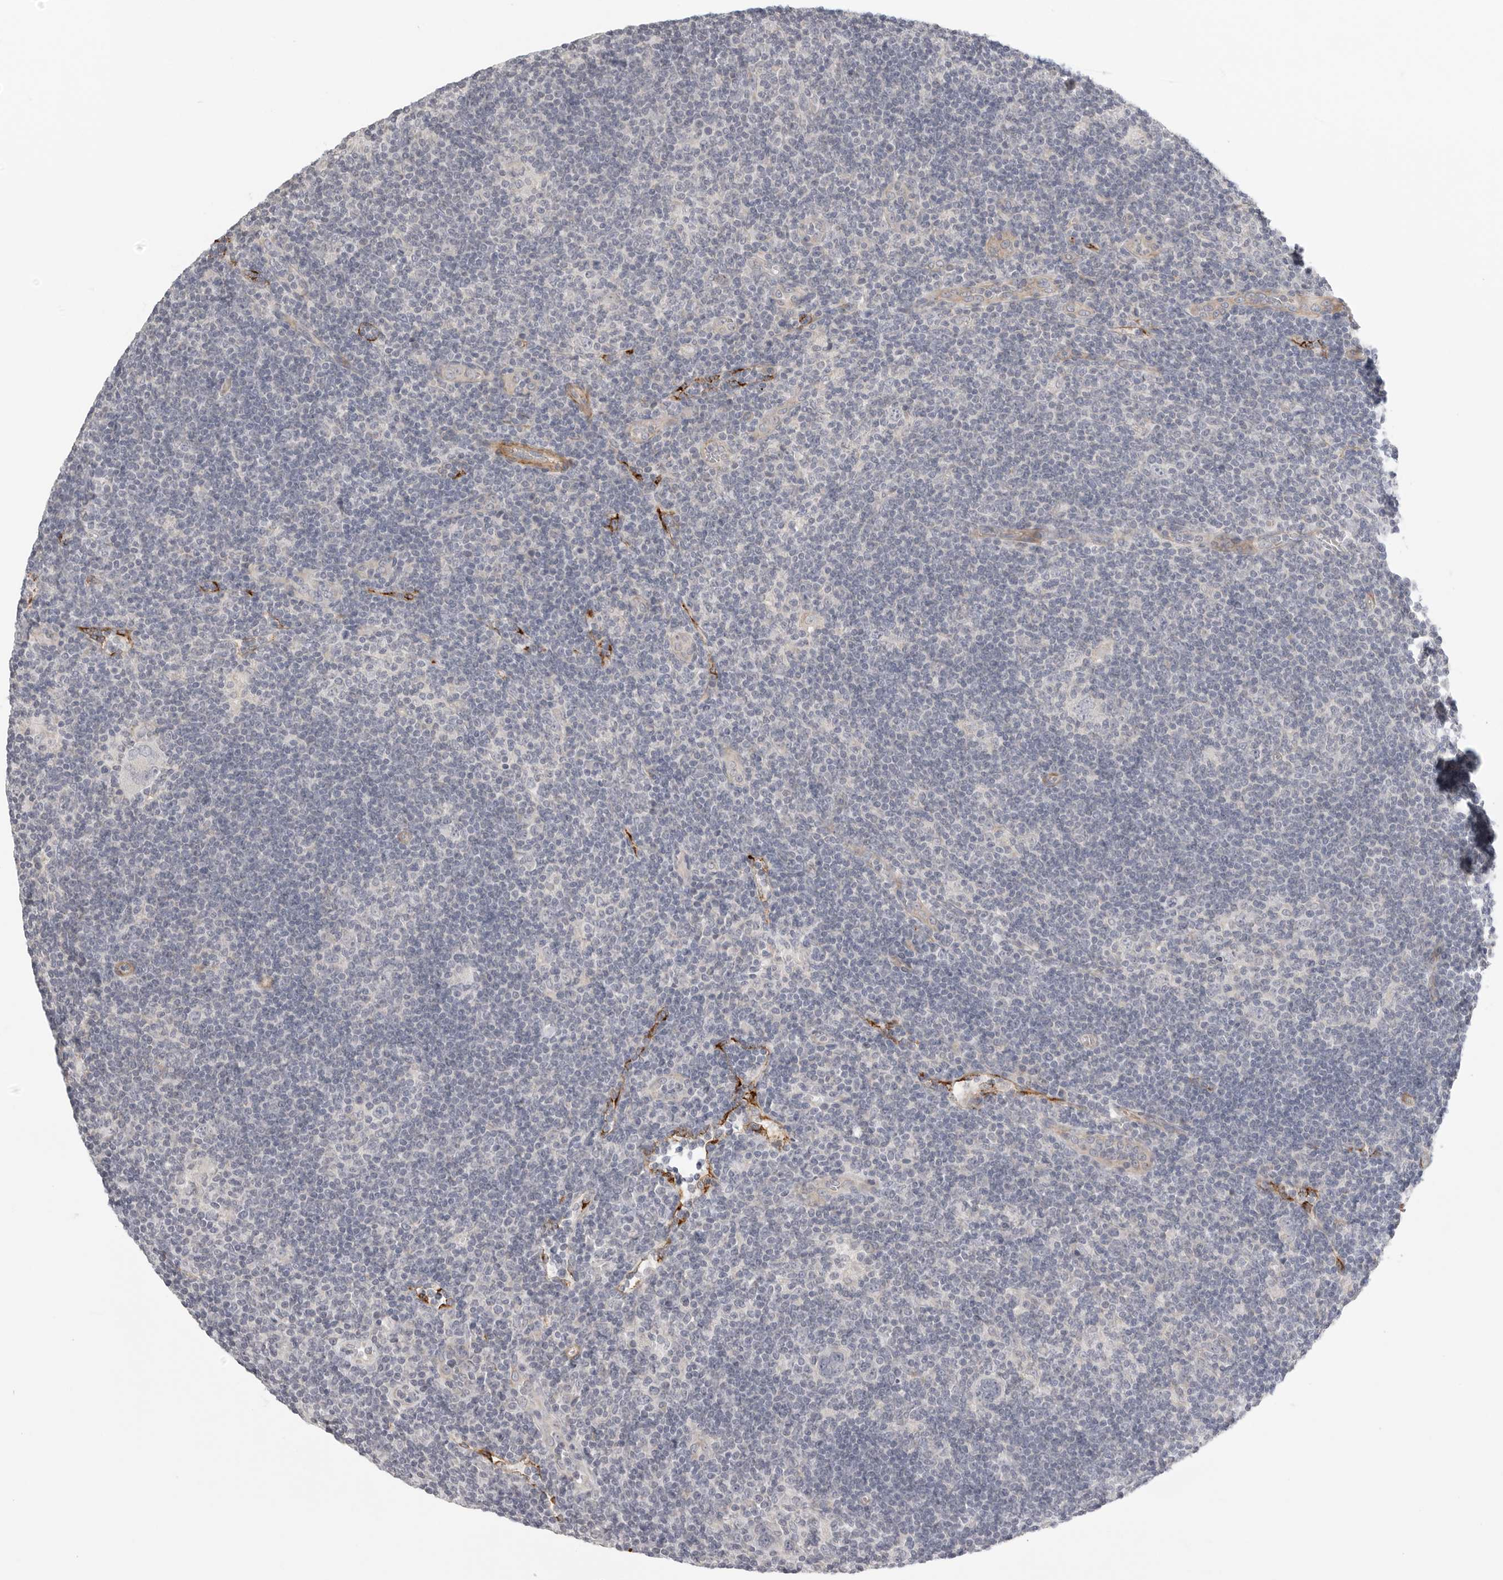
{"staining": {"intensity": "negative", "quantity": "none", "location": "none"}, "tissue": "lymphoma", "cell_type": "Tumor cells", "image_type": "cancer", "snomed": [{"axis": "morphology", "description": "Hodgkin's disease, NOS"}, {"axis": "topography", "description": "Lymph node"}], "caption": "A micrograph of Hodgkin's disease stained for a protein displays no brown staining in tumor cells. (Immunohistochemistry, brightfield microscopy, high magnification).", "gene": "STAB2", "patient": {"sex": "female", "age": 57}}